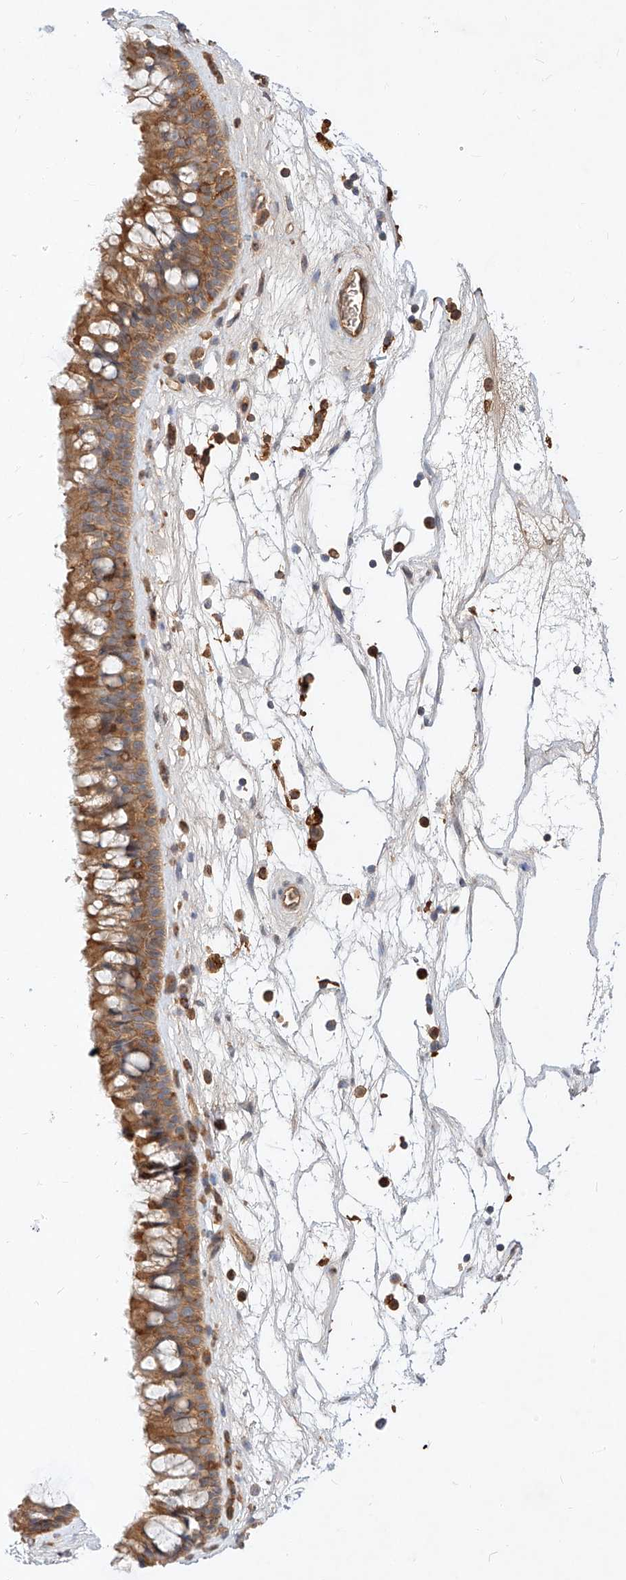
{"staining": {"intensity": "moderate", "quantity": ">75%", "location": "cytoplasmic/membranous"}, "tissue": "nasopharynx", "cell_type": "Respiratory epithelial cells", "image_type": "normal", "snomed": [{"axis": "morphology", "description": "Normal tissue, NOS"}, {"axis": "topography", "description": "Nasopharynx"}], "caption": "Nasopharynx stained with DAB IHC shows medium levels of moderate cytoplasmic/membranous positivity in about >75% of respiratory epithelial cells.", "gene": "NFAM1", "patient": {"sex": "male", "age": 64}}